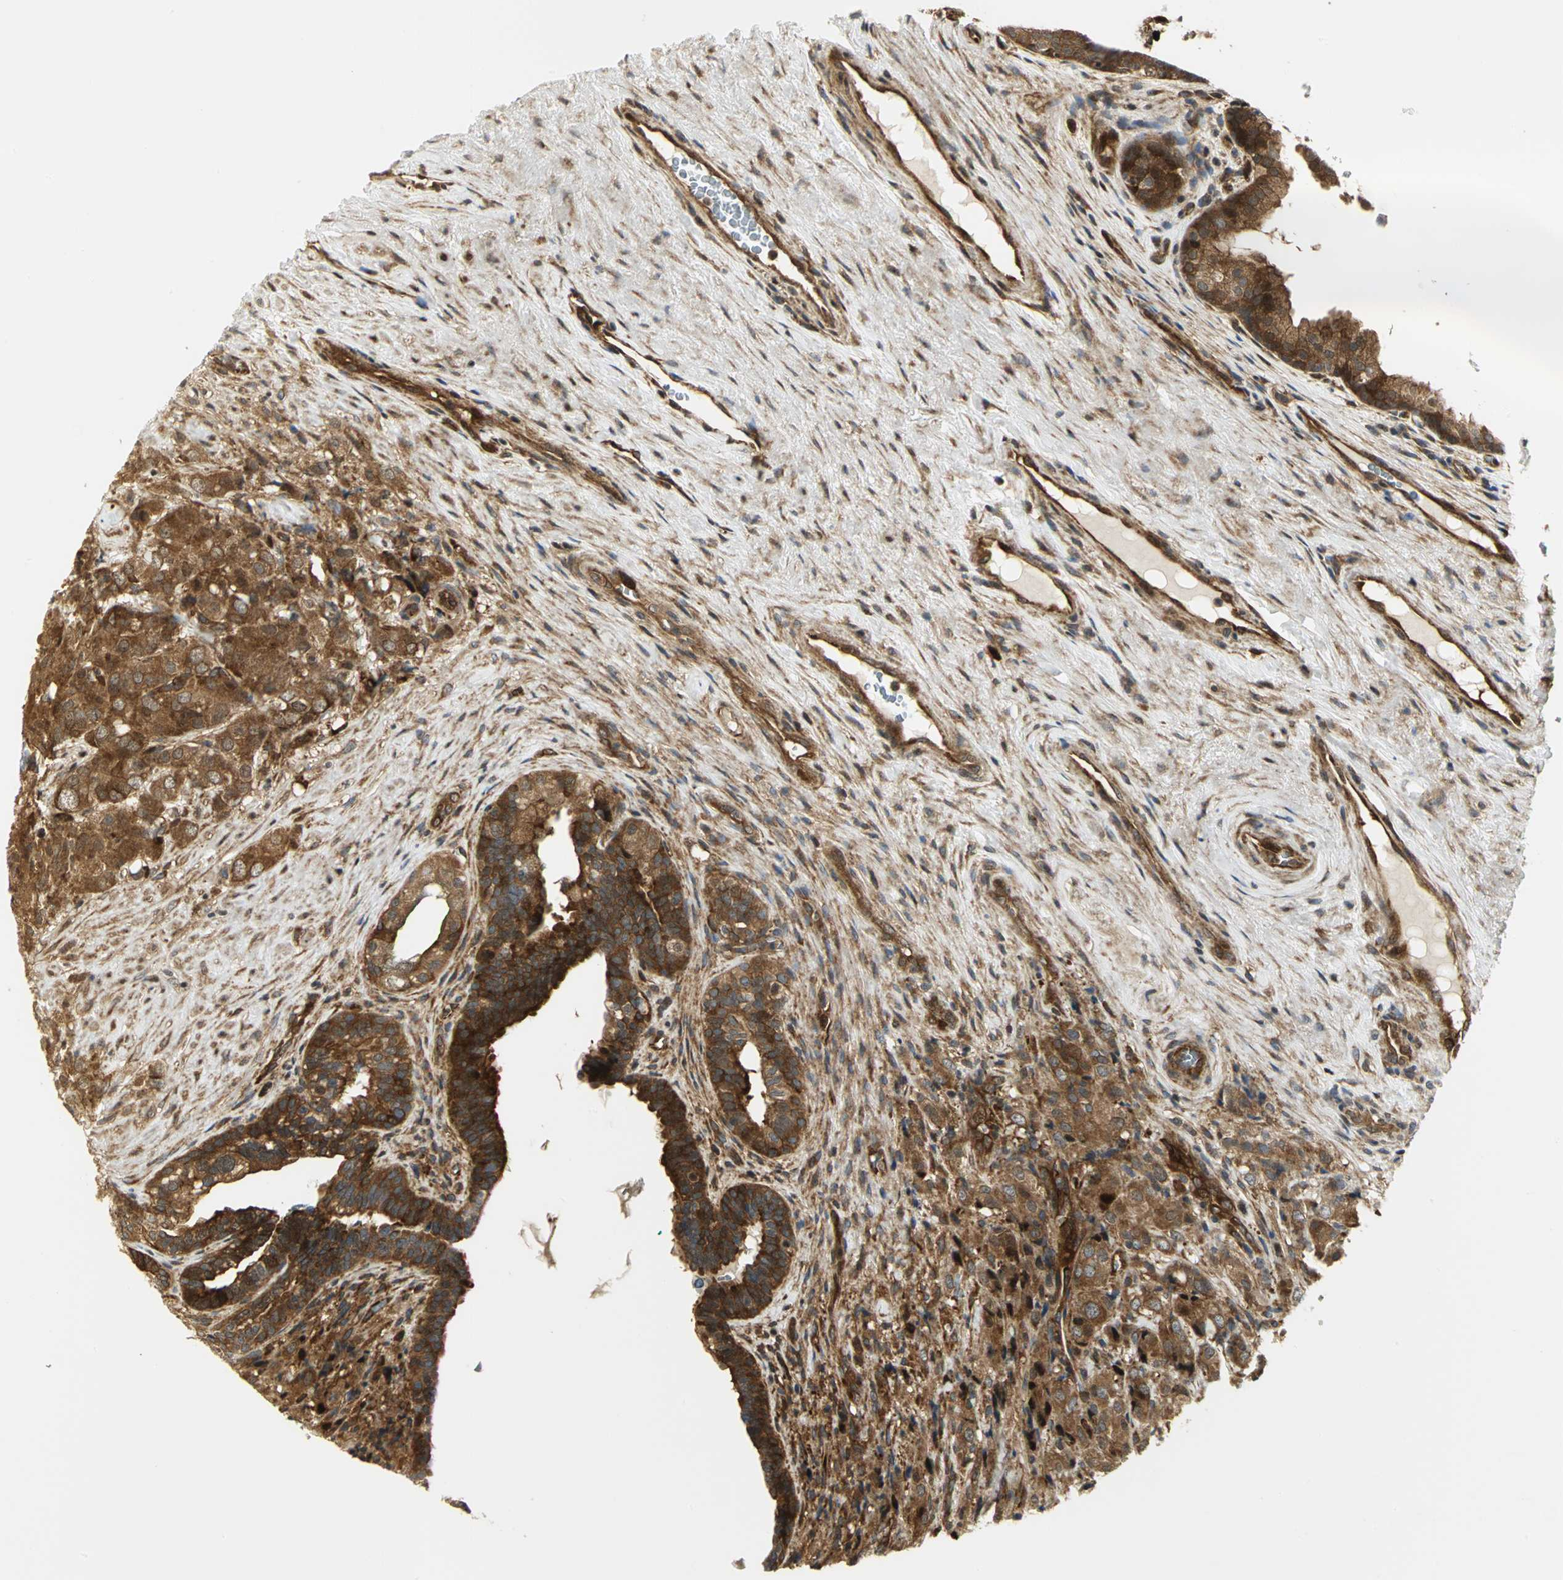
{"staining": {"intensity": "strong", "quantity": ">75%", "location": "cytoplasmic/membranous"}, "tissue": "prostate cancer", "cell_type": "Tumor cells", "image_type": "cancer", "snomed": [{"axis": "morphology", "description": "Adenocarcinoma, High grade"}, {"axis": "topography", "description": "Prostate"}], "caption": "About >75% of tumor cells in prostate cancer exhibit strong cytoplasmic/membranous protein expression as visualized by brown immunohistochemical staining.", "gene": "EEA1", "patient": {"sex": "male", "age": 68}}